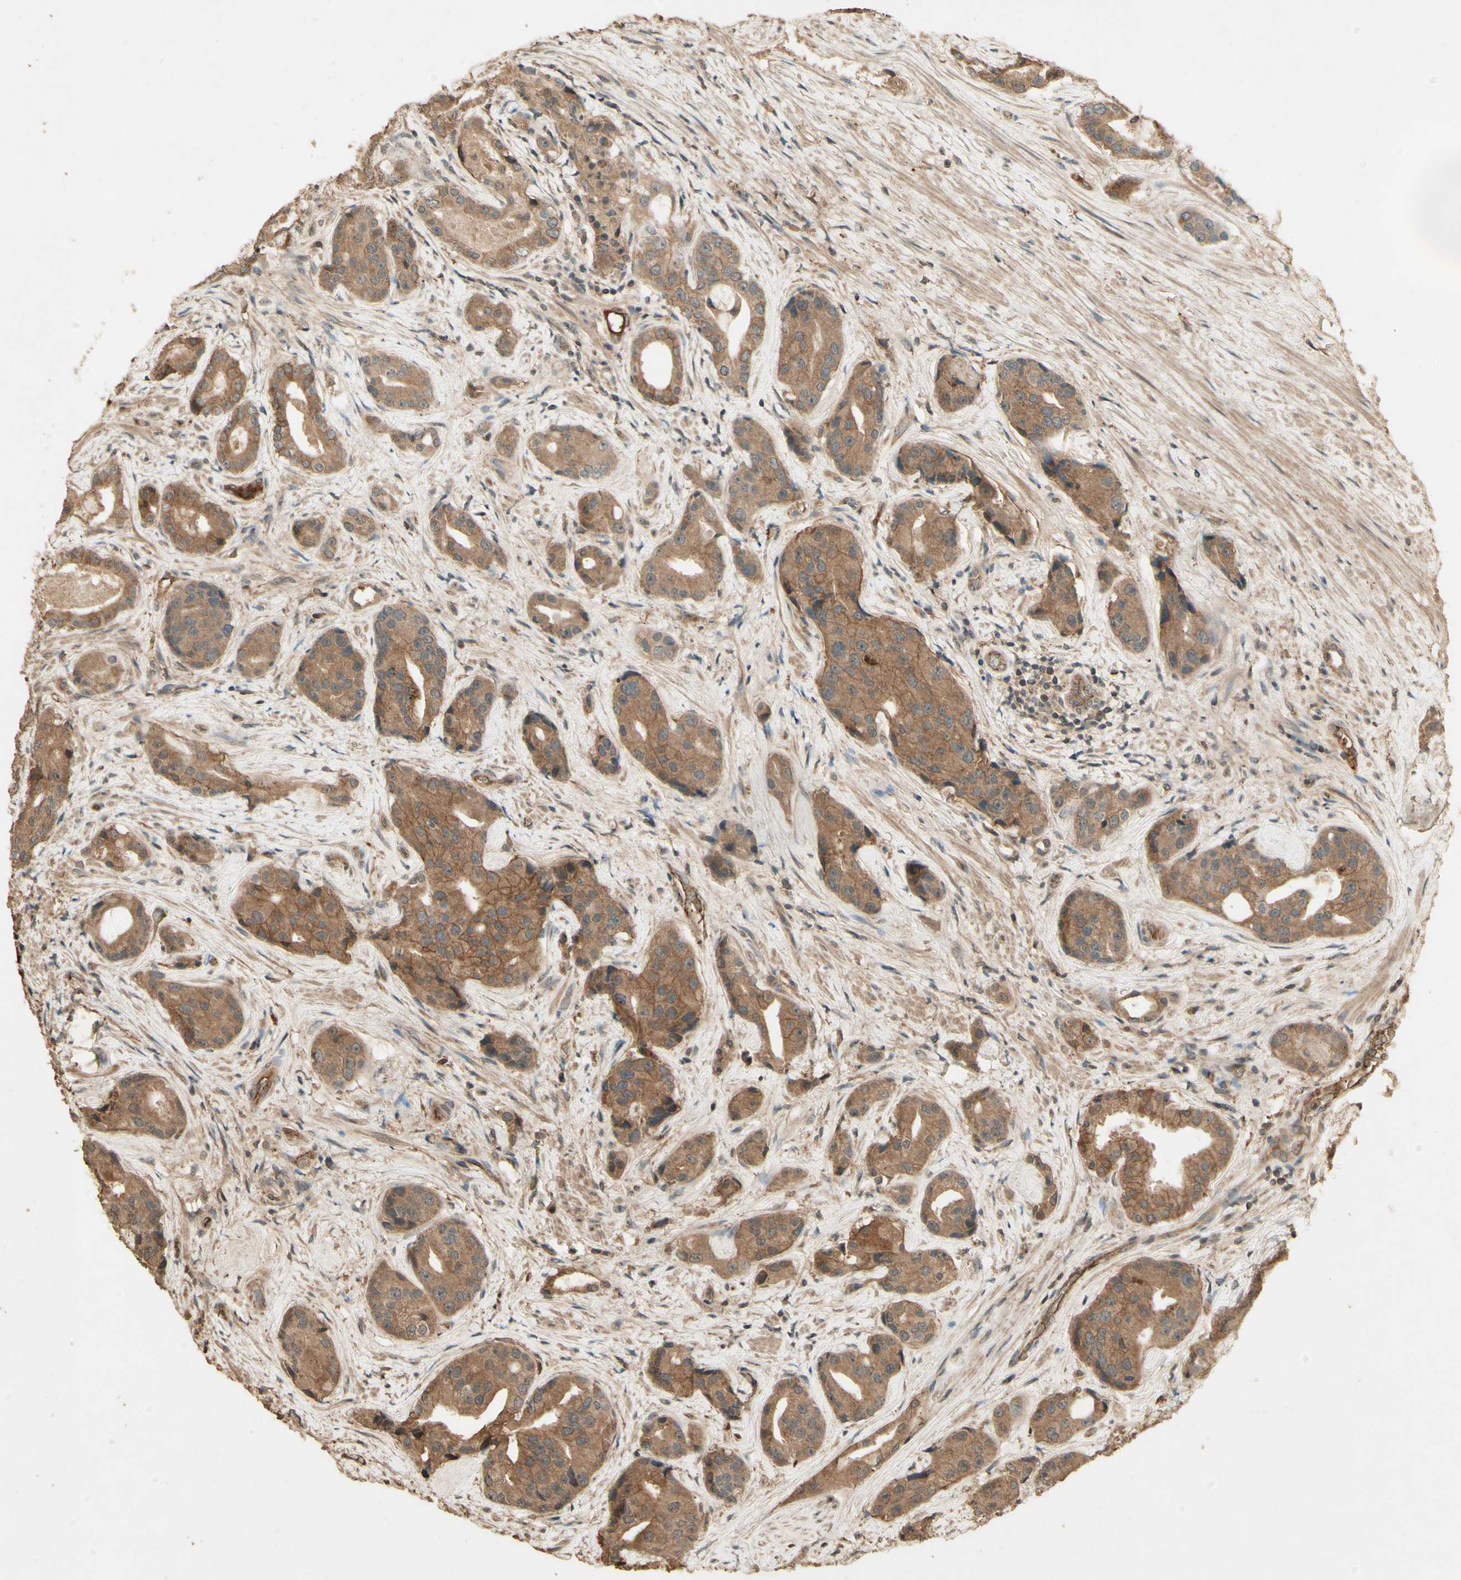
{"staining": {"intensity": "moderate", "quantity": ">75%", "location": "cytoplasmic/membranous"}, "tissue": "prostate cancer", "cell_type": "Tumor cells", "image_type": "cancer", "snomed": [{"axis": "morphology", "description": "Adenocarcinoma, High grade"}, {"axis": "topography", "description": "Prostate"}], "caption": "Immunohistochemical staining of prostate cancer (high-grade adenocarcinoma) displays medium levels of moderate cytoplasmic/membranous positivity in approximately >75% of tumor cells. (Stains: DAB in brown, nuclei in blue, Microscopy: brightfield microscopy at high magnification).", "gene": "SMAD9", "patient": {"sex": "male", "age": 71}}